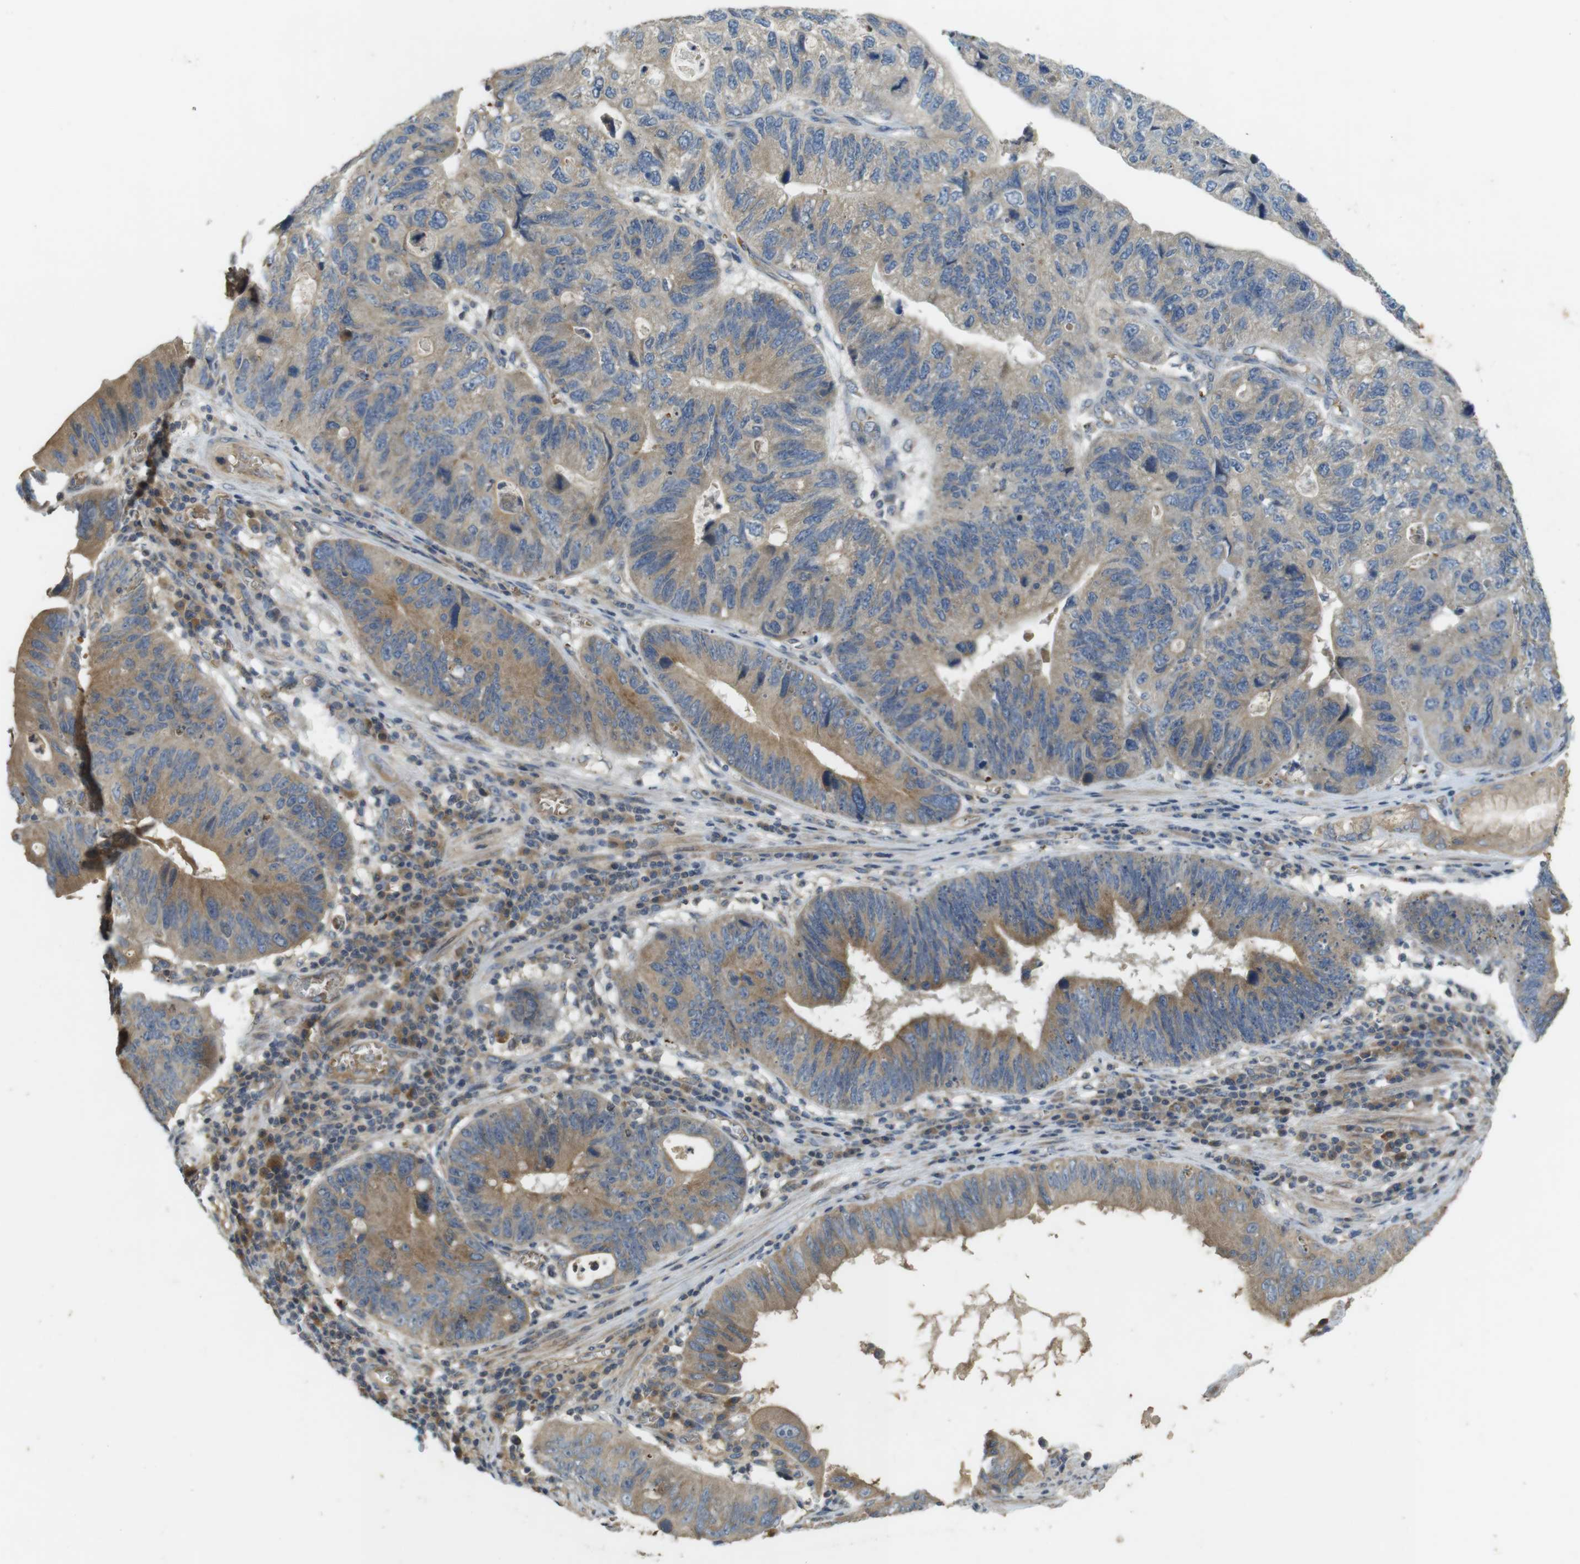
{"staining": {"intensity": "moderate", "quantity": ">75%", "location": "cytoplasmic/membranous"}, "tissue": "stomach cancer", "cell_type": "Tumor cells", "image_type": "cancer", "snomed": [{"axis": "morphology", "description": "Adenocarcinoma, NOS"}, {"axis": "topography", "description": "Stomach"}], "caption": "Brown immunohistochemical staining in stomach adenocarcinoma exhibits moderate cytoplasmic/membranous expression in about >75% of tumor cells.", "gene": "CLTC", "patient": {"sex": "male", "age": 59}}